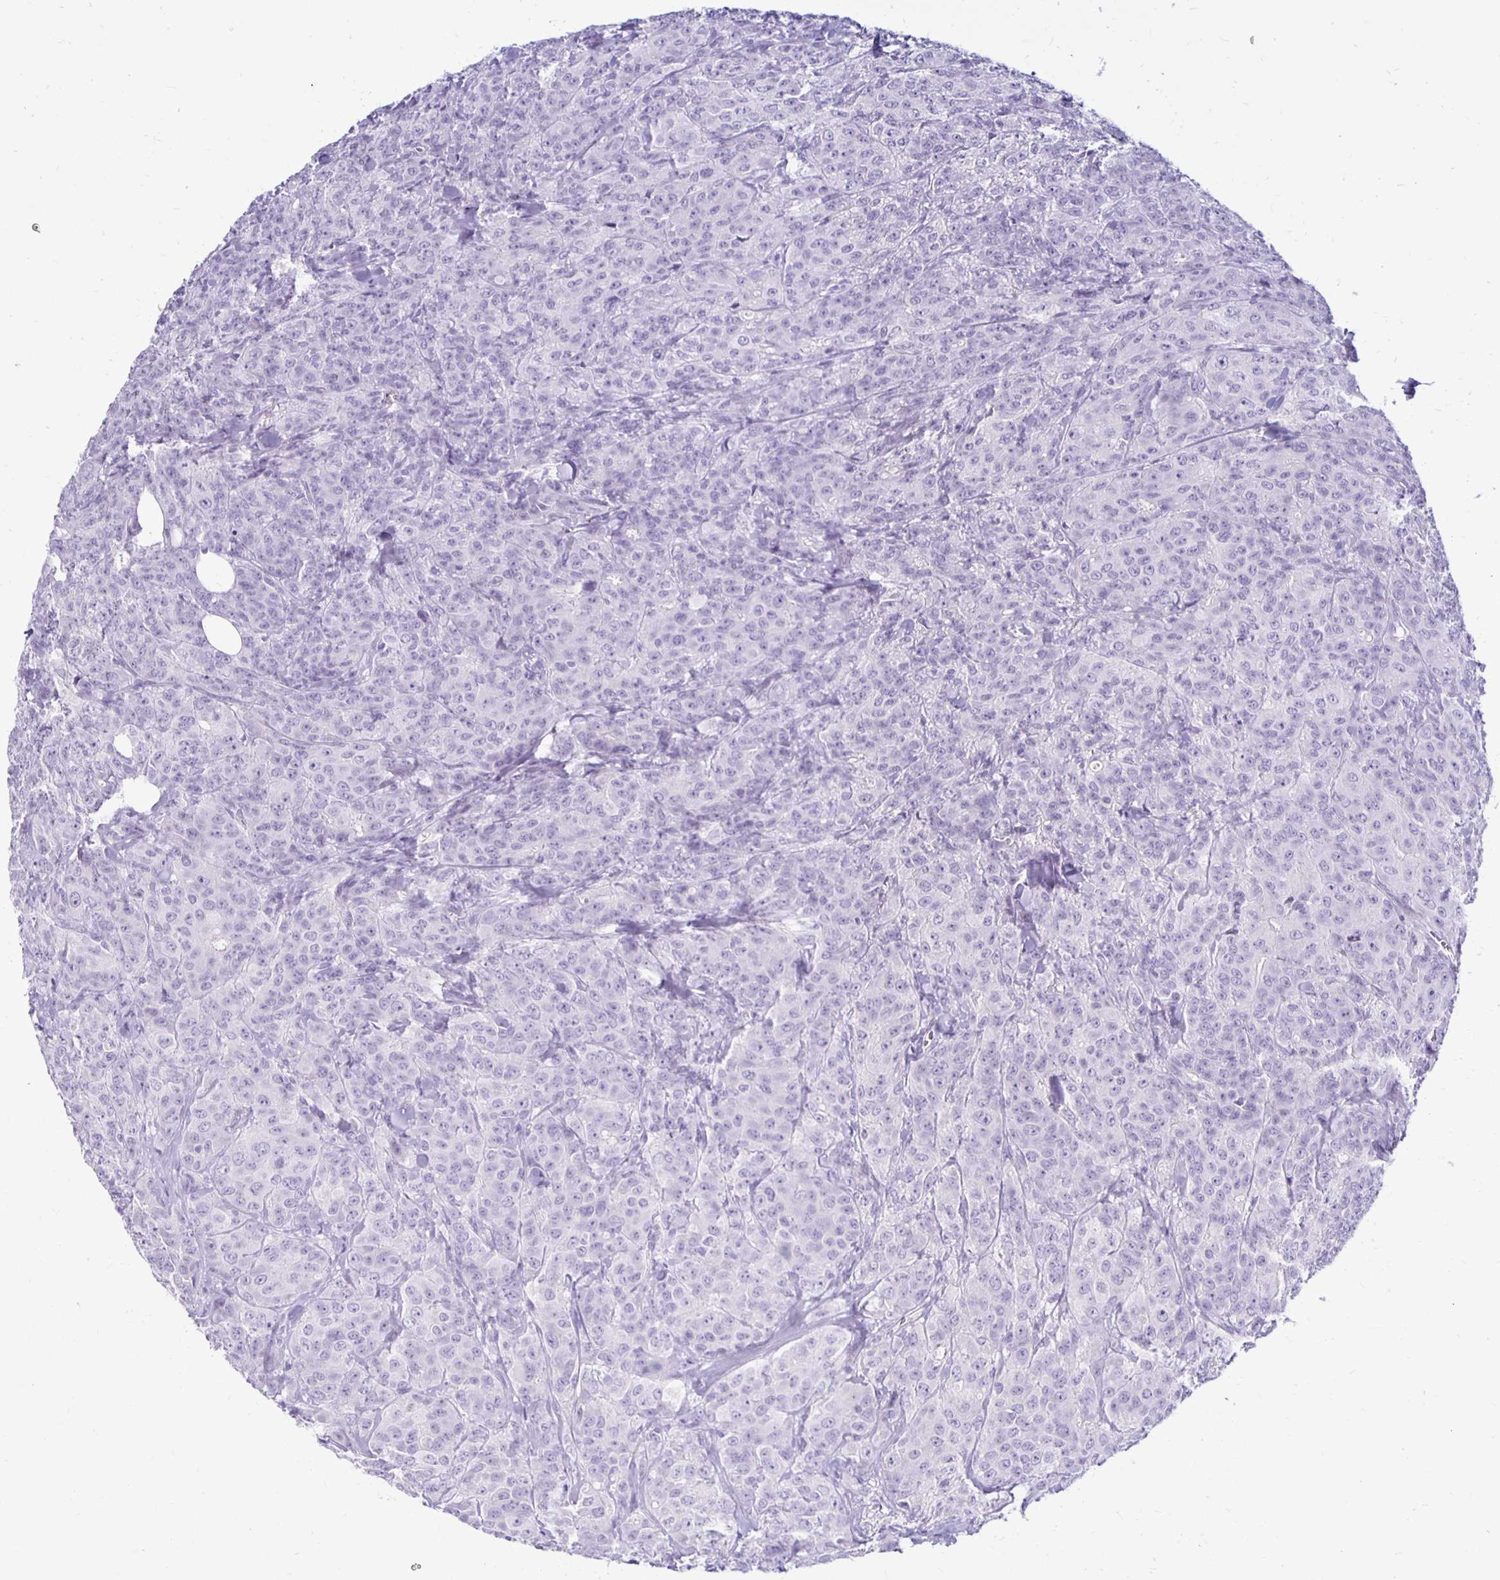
{"staining": {"intensity": "negative", "quantity": "none", "location": "none"}, "tissue": "breast cancer", "cell_type": "Tumor cells", "image_type": "cancer", "snomed": [{"axis": "morphology", "description": "Normal tissue, NOS"}, {"axis": "morphology", "description": "Duct carcinoma"}, {"axis": "topography", "description": "Breast"}], "caption": "There is no significant expression in tumor cells of breast cancer.", "gene": "RYR1", "patient": {"sex": "female", "age": 43}}